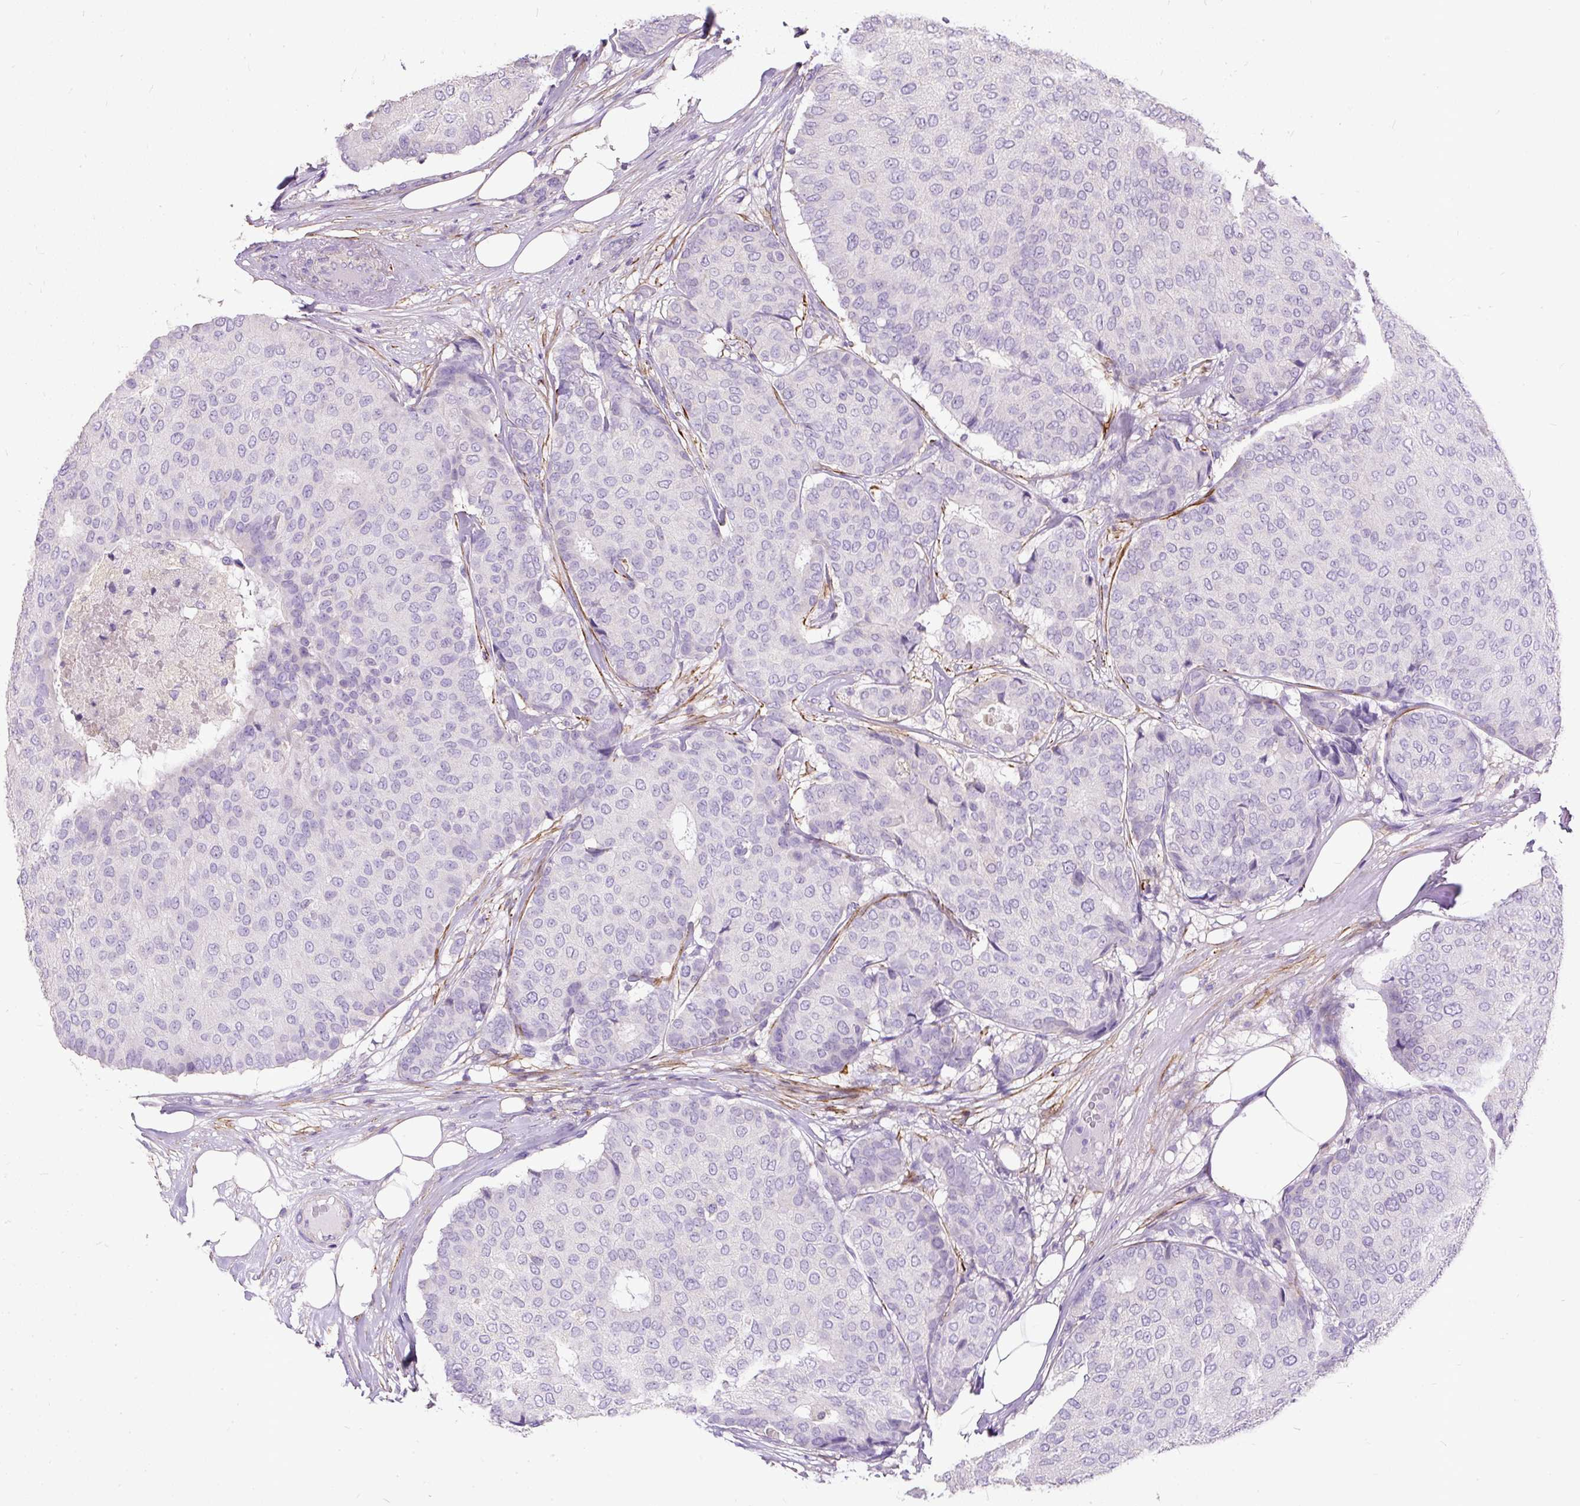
{"staining": {"intensity": "negative", "quantity": "none", "location": "none"}, "tissue": "breast cancer", "cell_type": "Tumor cells", "image_type": "cancer", "snomed": [{"axis": "morphology", "description": "Duct carcinoma"}, {"axis": "topography", "description": "Breast"}], "caption": "A micrograph of human breast cancer (intraductal carcinoma) is negative for staining in tumor cells.", "gene": "GBX1", "patient": {"sex": "female", "age": 75}}